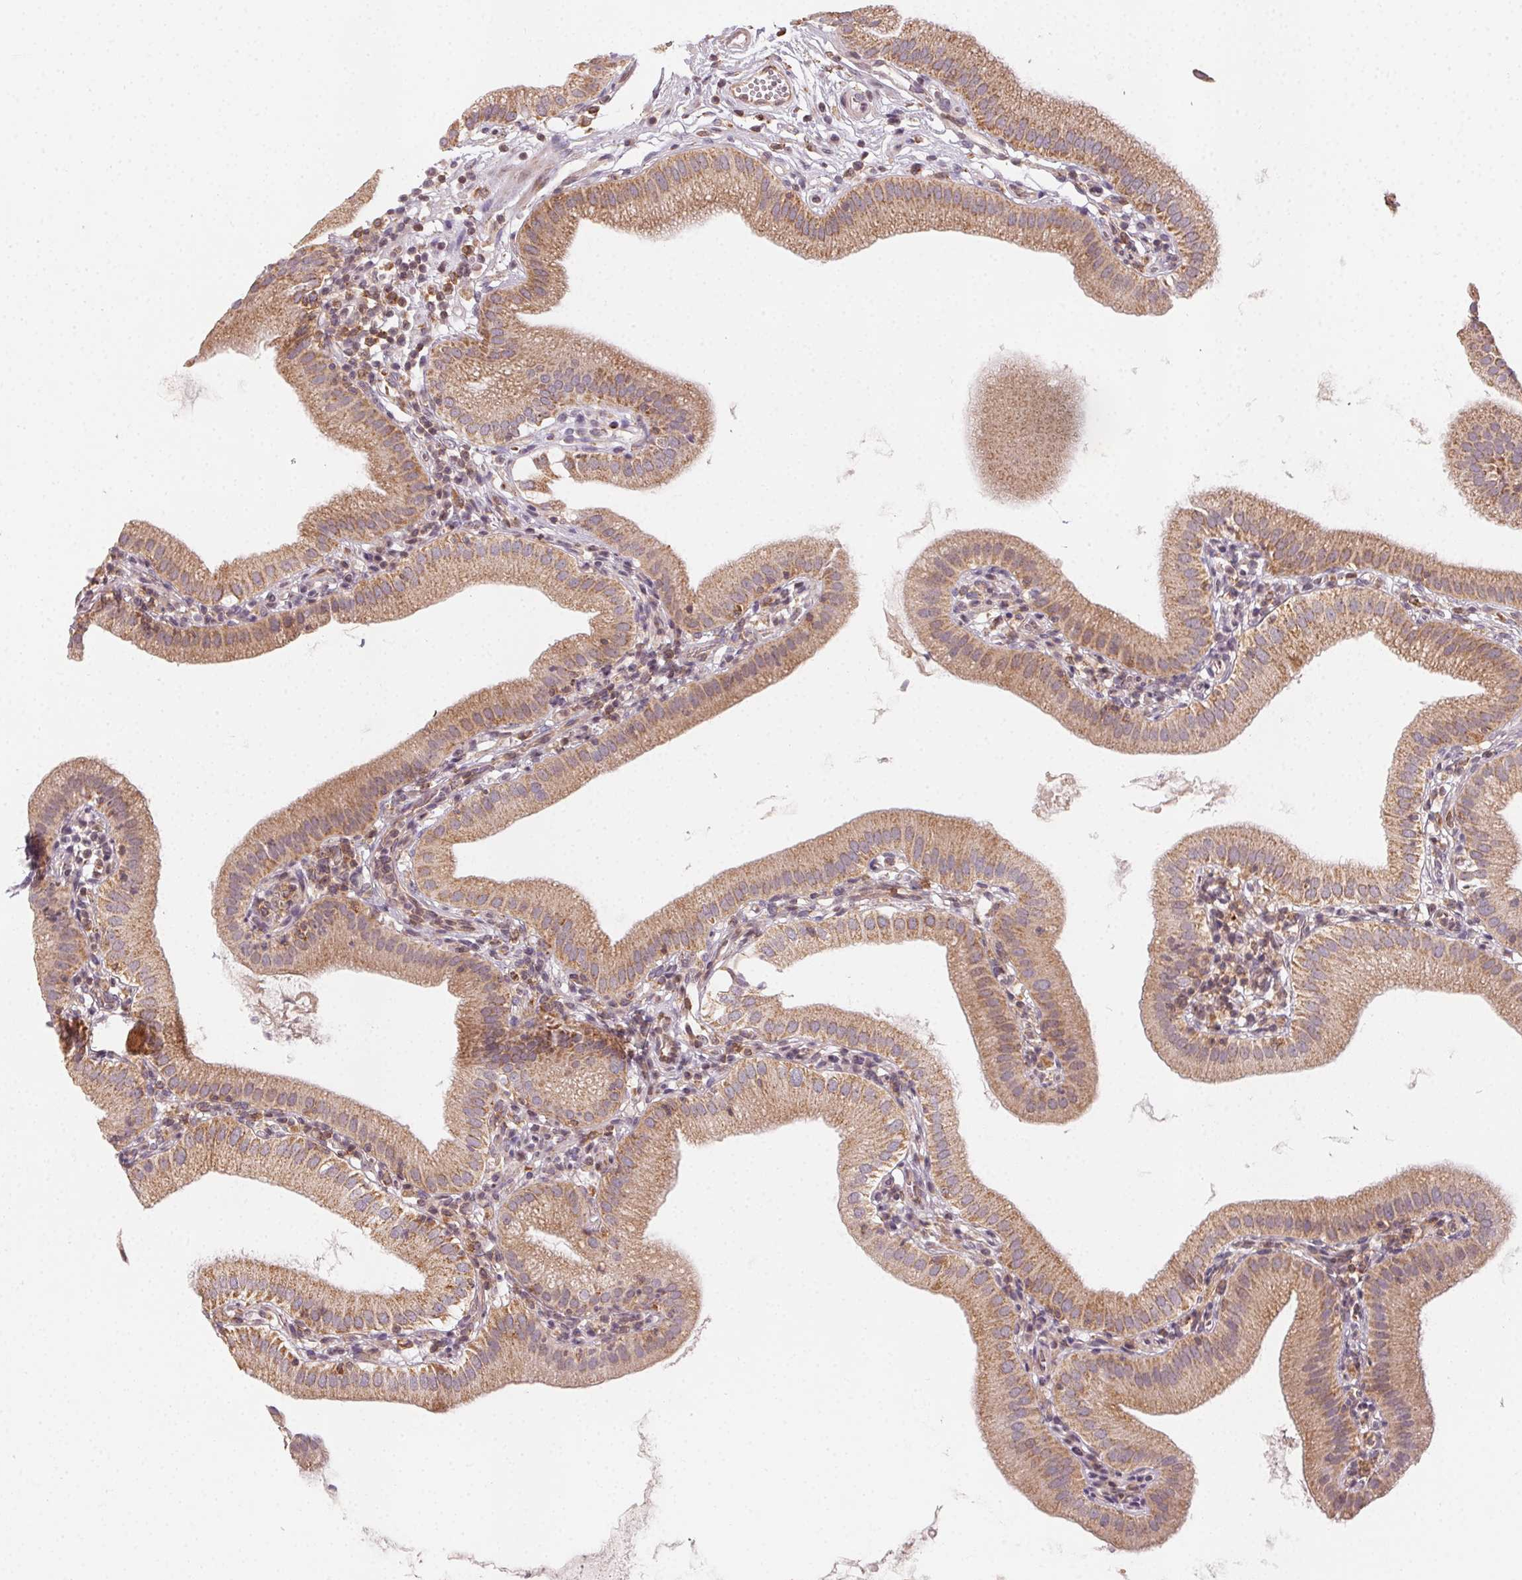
{"staining": {"intensity": "weak", "quantity": ">75%", "location": "cytoplasmic/membranous"}, "tissue": "gallbladder", "cell_type": "Glandular cells", "image_type": "normal", "snomed": [{"axis": "morphology", "description": "Normal tissue, NOS"}, {"axis": "topography", "description": "Gallbladder"}], "caption": "About >75% of glandular cells in normal human gallbladder reveal weak cytoplasmic/membranous protein staining as visualized by brown immunohistochemical staining.", "gene": "NCOA4", "patient": {"sex": "female", "age": 65}}